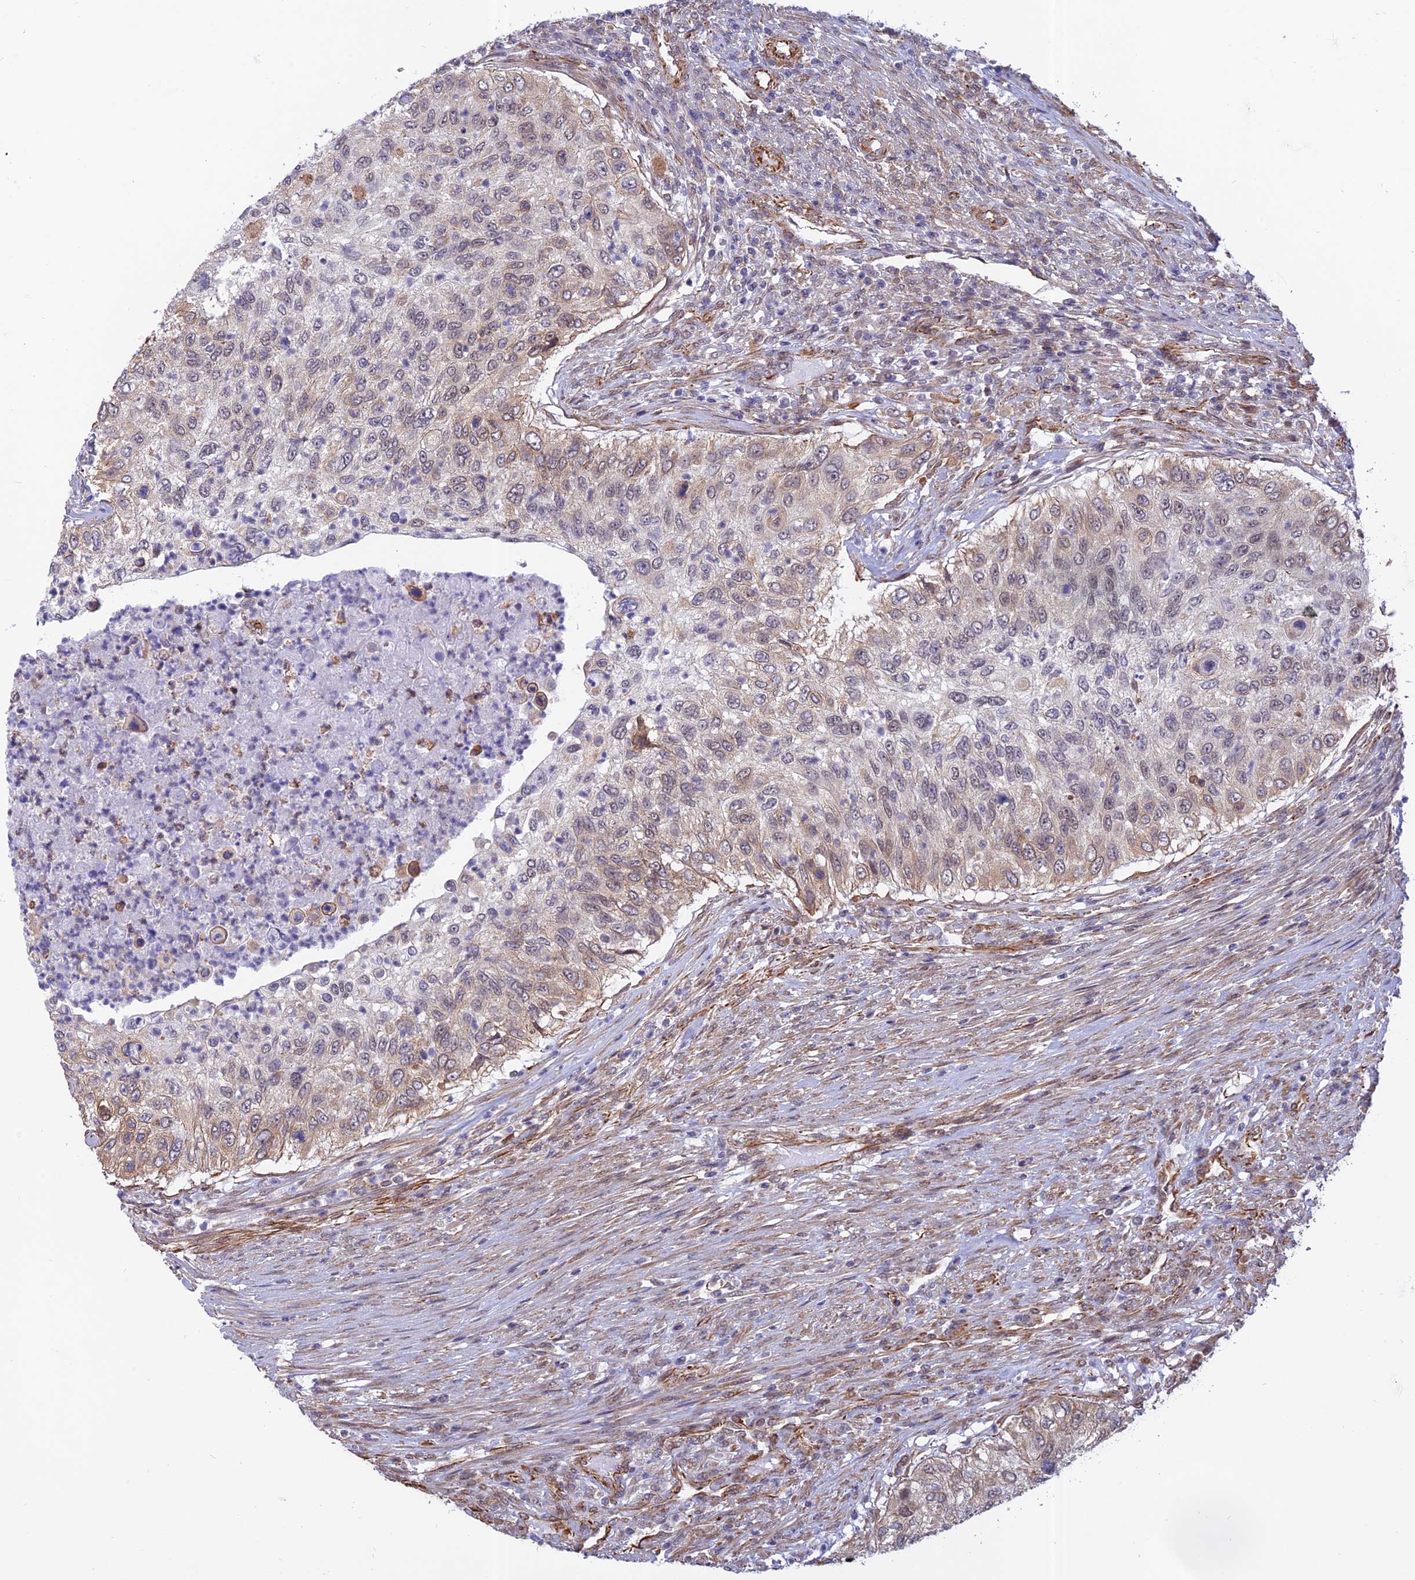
{"staining": {"intensity": "weak", "quantity": "25%-75%", "location": "cytoplasmic/membranous"}, "tissue": "urothelial cancer", "cell_type": "Tumor cells", "image_type": "cancer", "snomed": [{"axis": "morphology", "description": "Urothelial carcinoma, High grade"}, {"axis": "topography", "description": "Urinary bladder"}], "caption": "DAB immunohistochemical staining of human urothelial cancer displays weak cytoplasmic/membranous protein expression in about 25%-75% of tumor cells.", "gene": "PAGR1", "patient": {"sex": "female", "age": 60}}